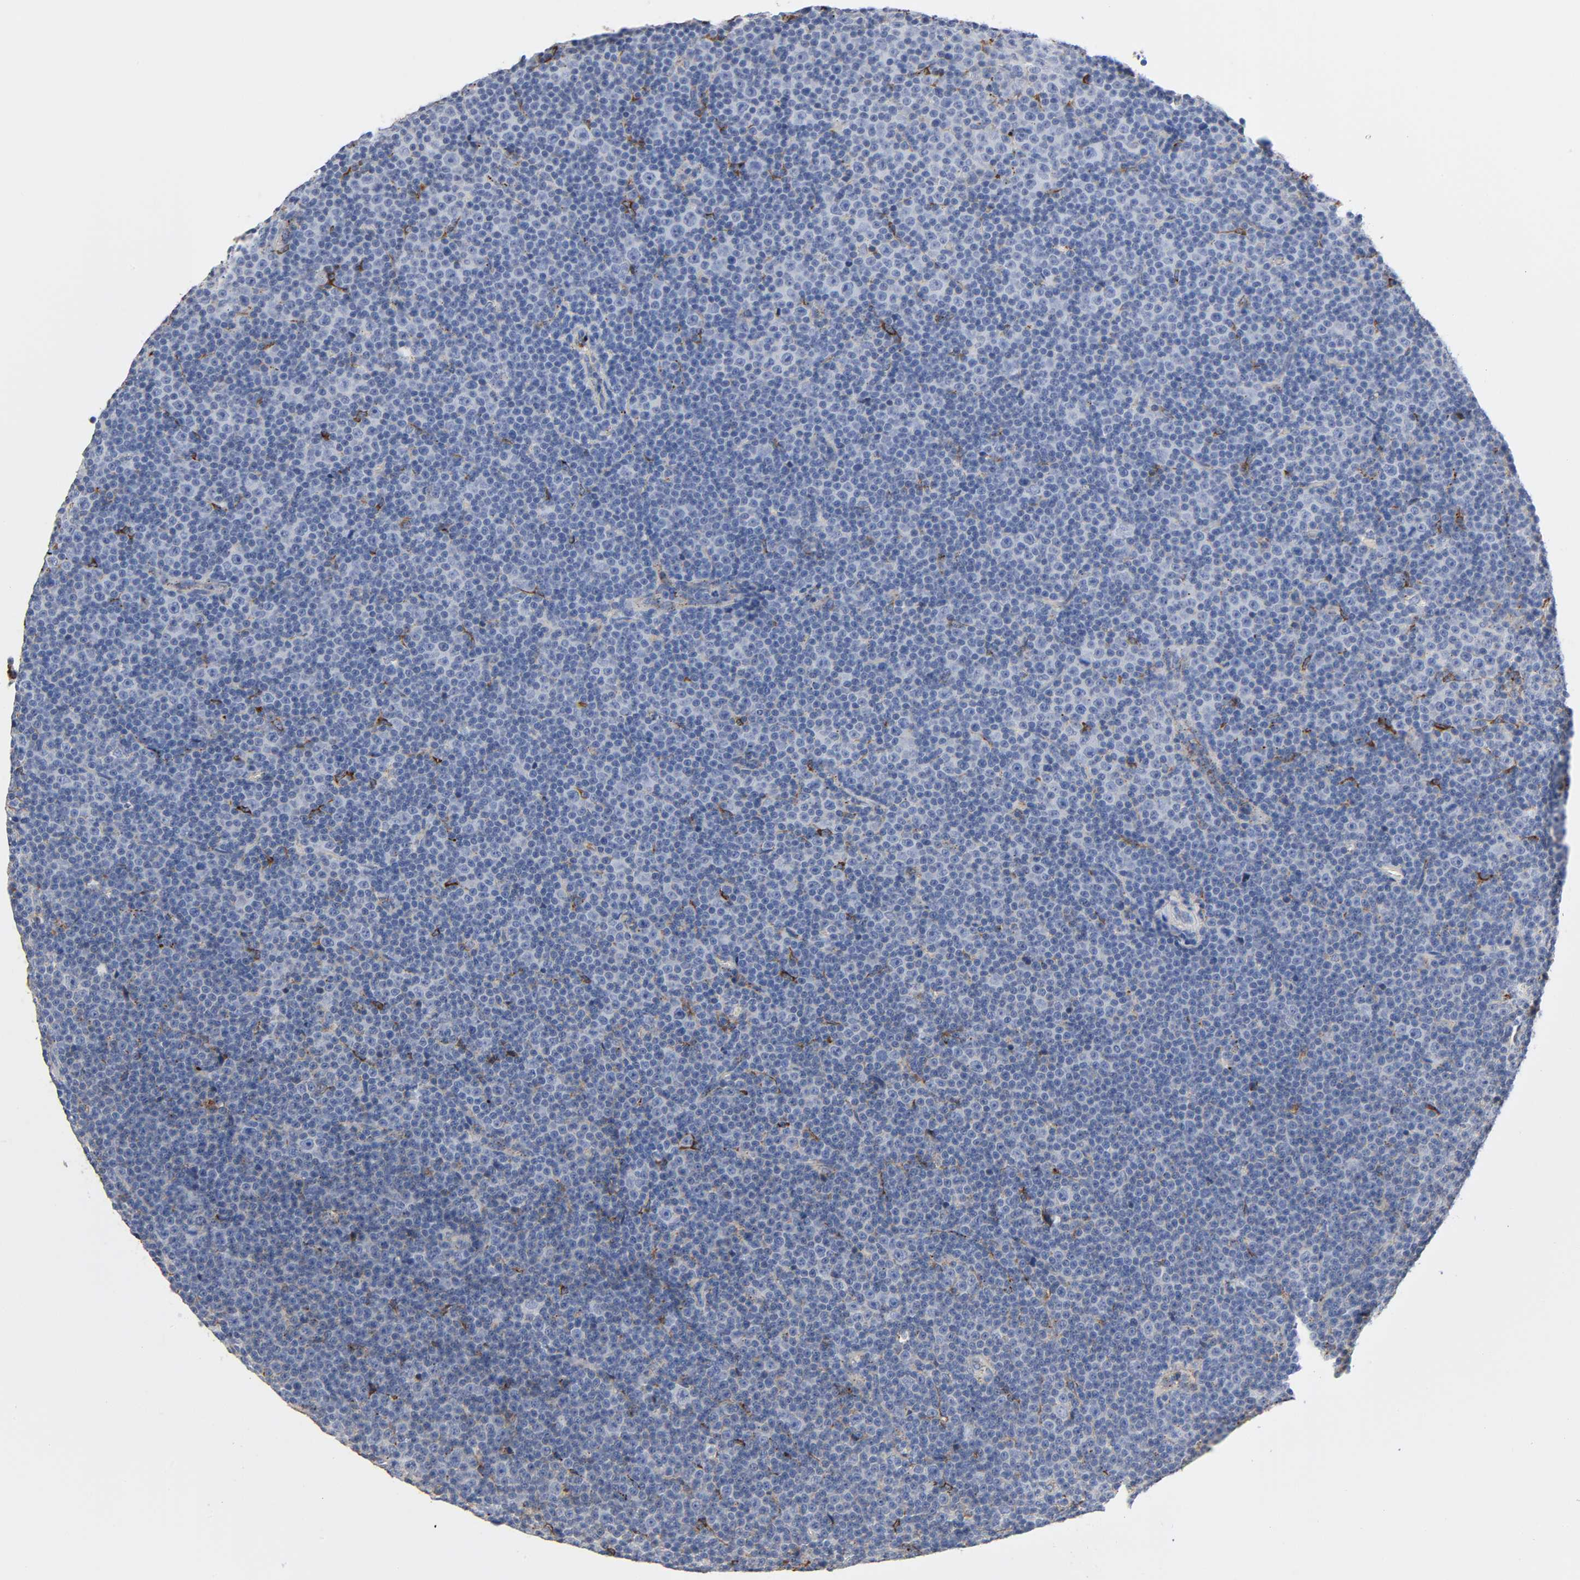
{"staining": {"intensity": "weak", "quantity": "<25%", "location": "cytoplasmic/membranous"}, "tissue": "lymphoma", "cell_type": "Tumor cells", "image_type": "cancer", "snomed": [{"axis": "morphology", "description": "Malignant lymphoma, non-Hodgkin's type, Low grade"}, {"axis": "topography", "description": "Lymph node"}], "caption": "This is an IHC micrograph of human lymphoma. There is no expression in tumor cells.", "gene": "C3", "patient": {"sex": "female", "age": 67}}